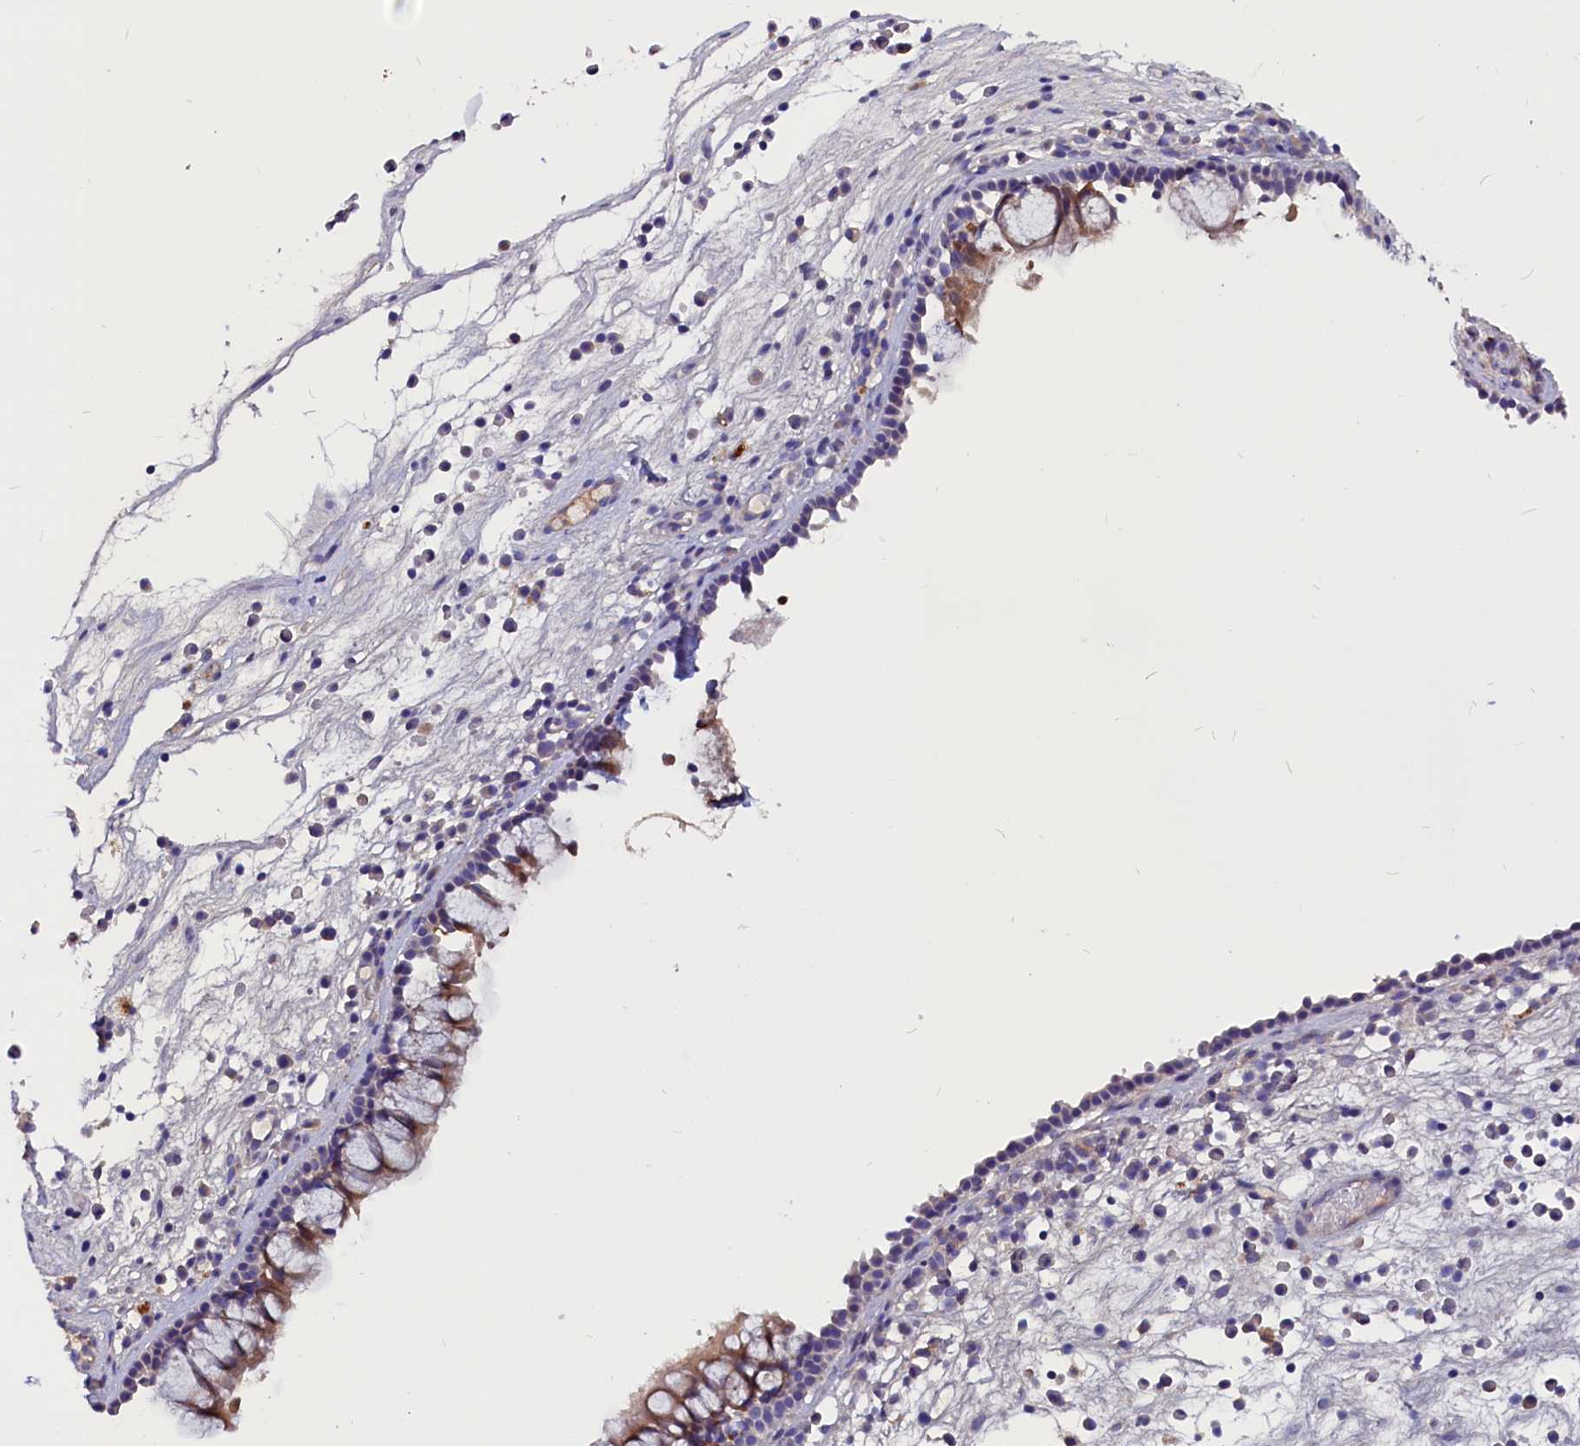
{"staining": {"intensity": "moderate", "quantity": "<25%", "location": "cytoplasmic/membranous"}, "tissue": "nasopharynx", "cell_type": "Respiratory epithelial cells", "image_type": "normal", "snomed": [{"axis": "morphology", "description": "Normal tissue, NOS"}, {"axis": "morphology", "description": "Inflammation, NOS"}, {"axis": "morphology", "description": "Malignant melanoma, Metastatic site"}, {"axis": "topography", "description": "Nasopharynx"}], "caption": "A high-resolution micrograph shows IHC staining of unremarkable nasopharynx, which exhibits moderate cytoplasmic/membranous positivity in about <25% of respiratory epithelial cells.", "gene": "CCBE1", "patient": {"sex": "male", "age": 70}}